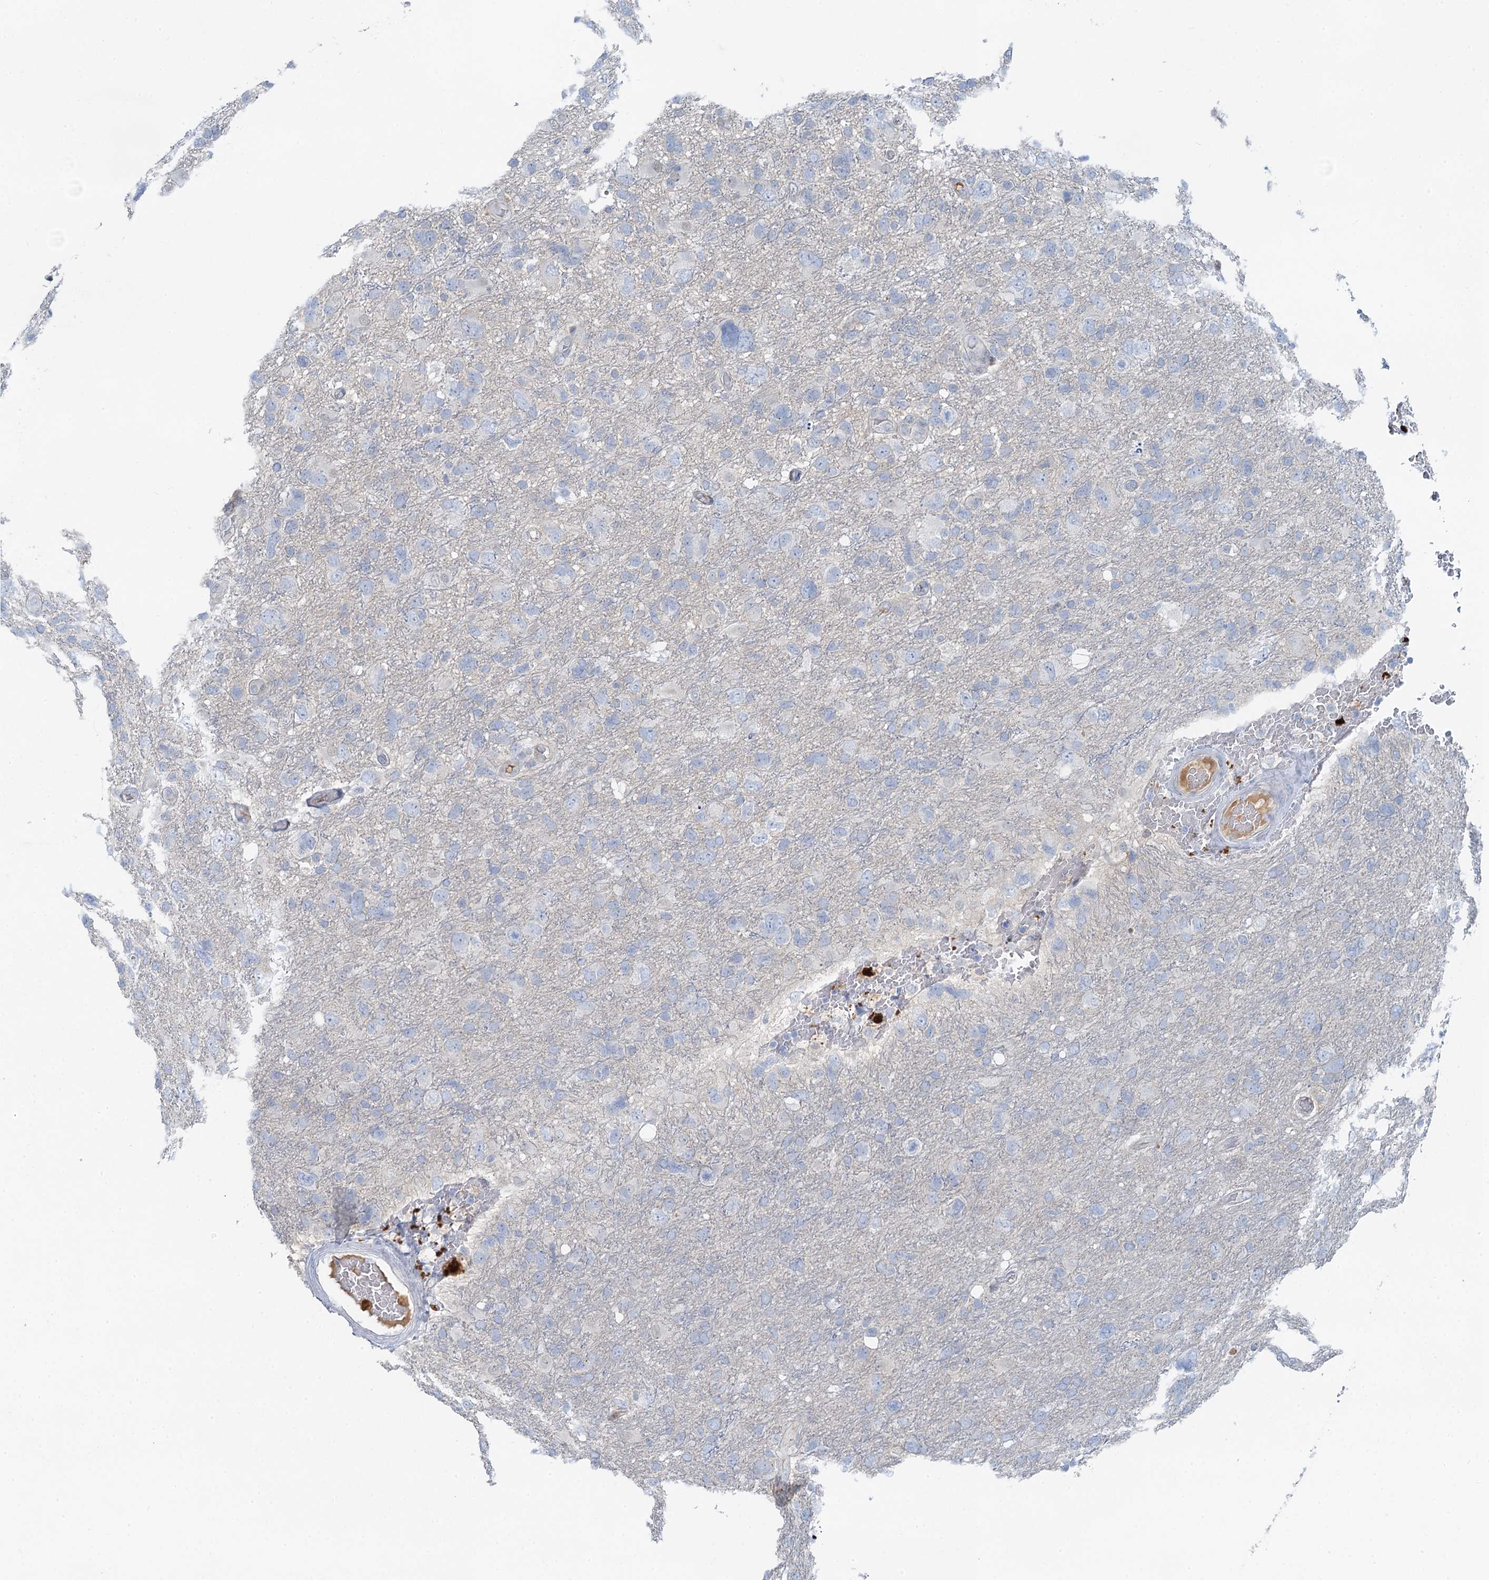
{"staining": {"intensity": "negative", "quantity": "none", "location": "none"}, "tissue": "glioma", "cell_type": "Tumor cells", "image_type": "cancer", "snomed": [{"axis": "morphology", "description": "Glioma, malignant, High grade"}, {"axis": "topography", "description": "Brain"}], "caption": "This is an immunohistochemistry histopathology image of human glioma. There is no expression in tumor cells.", "gene": "OTOA", "patient": {"sex": "male", "age": 61}}